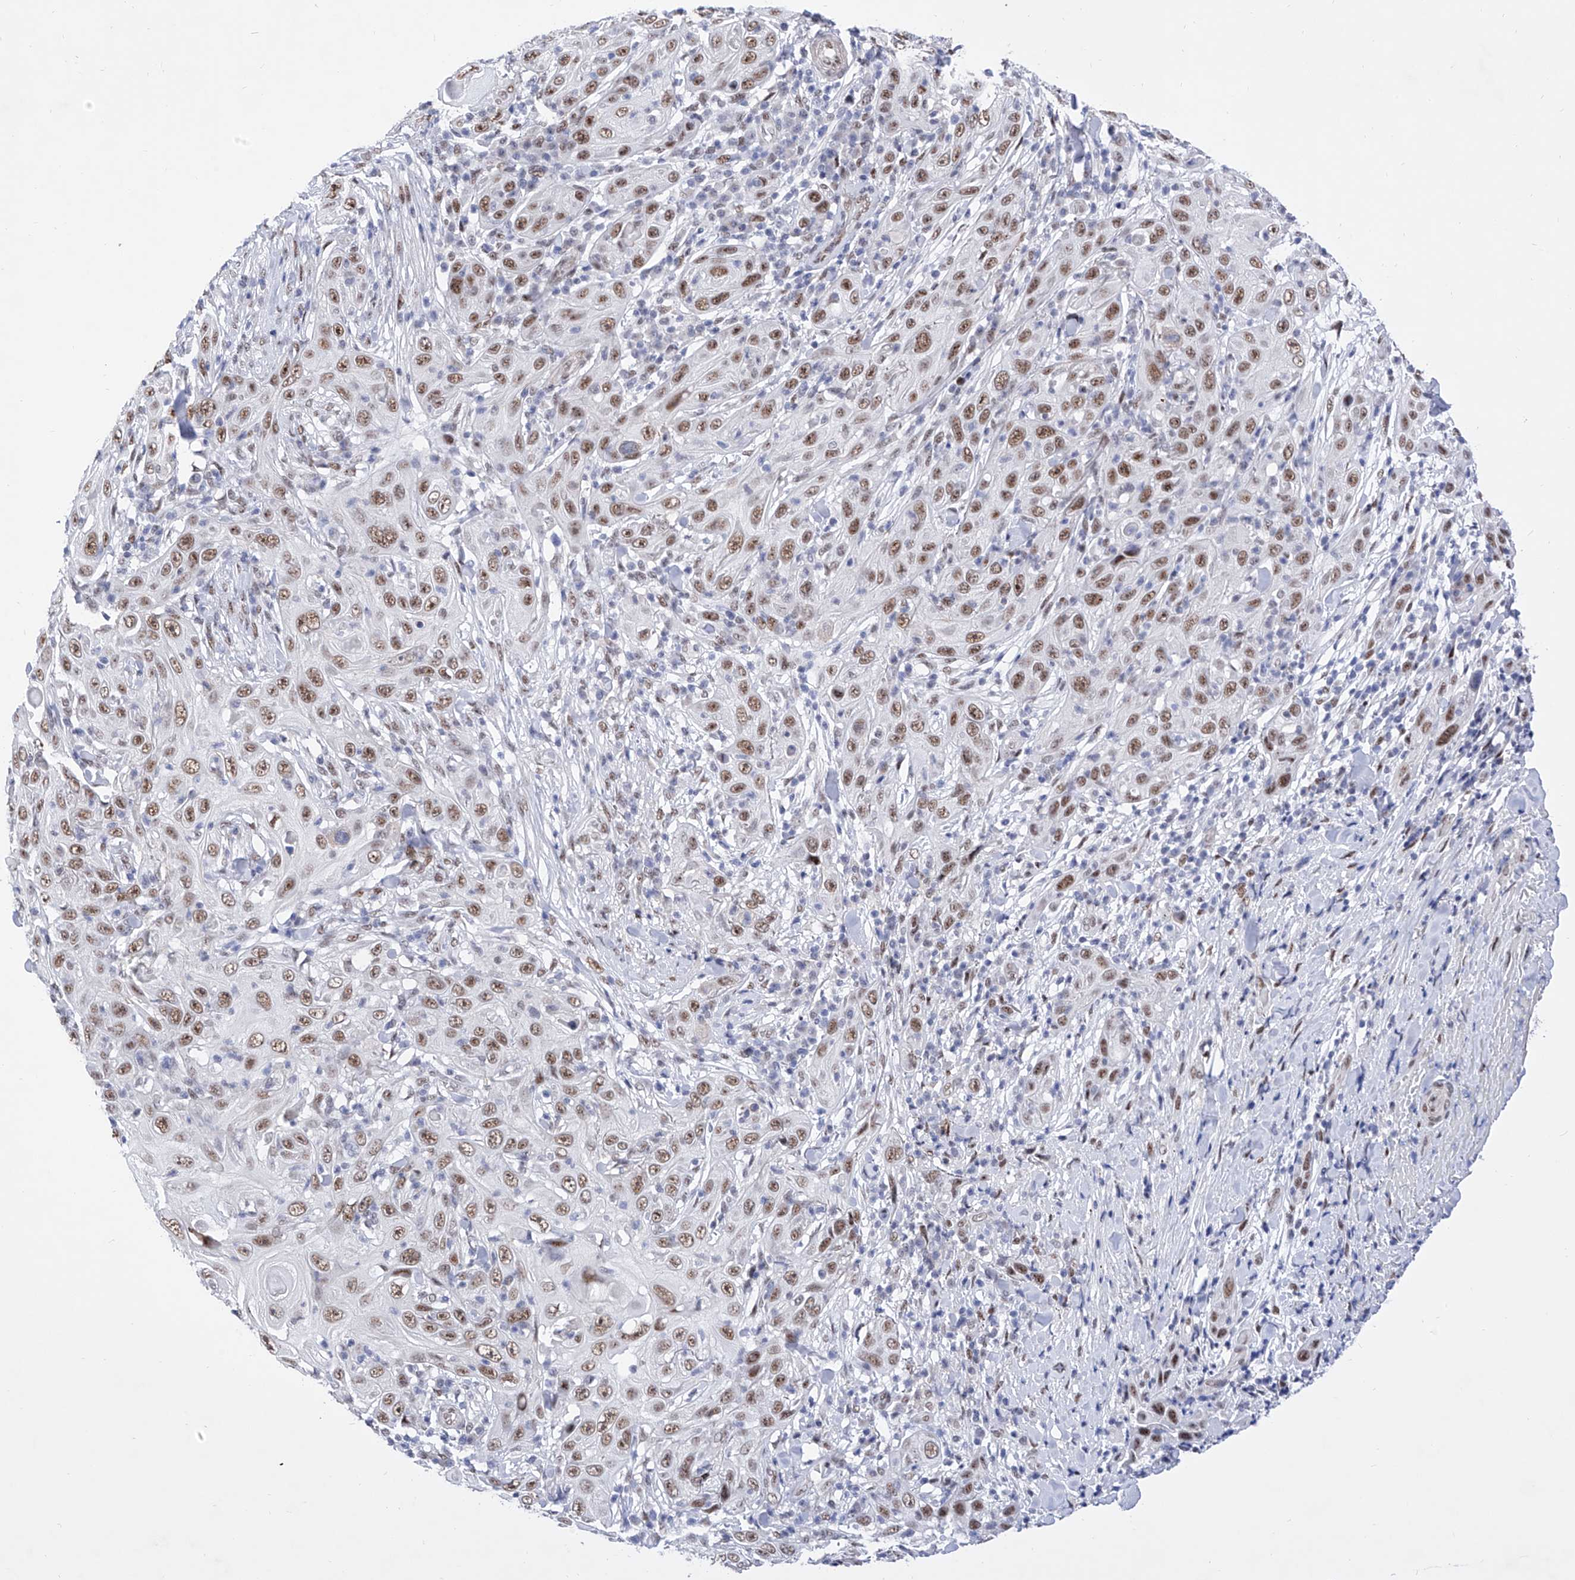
{"staining": {"intensity": "moderate", "quantity": ">75%", "location": "nuclear"}, "tissue": "skin cancer", "cell_type": "Tumor cells", "image_type": "cancer", "snomed": [{"axis": "morphology", "description": "Squamous cell carcinoma, NOS"}, {"axis": "topography", "description": "Skin"}], "caption": "An immunohistochemistry histopathology image of neoplastic tissue is shown. Protein staining in brown highlights moderate nuclear positivity in skin cancer (squamous cell carcinoma) within tumor cells.", "gene": "ATN1", "patient": {"sex": "female", "age": 88}}